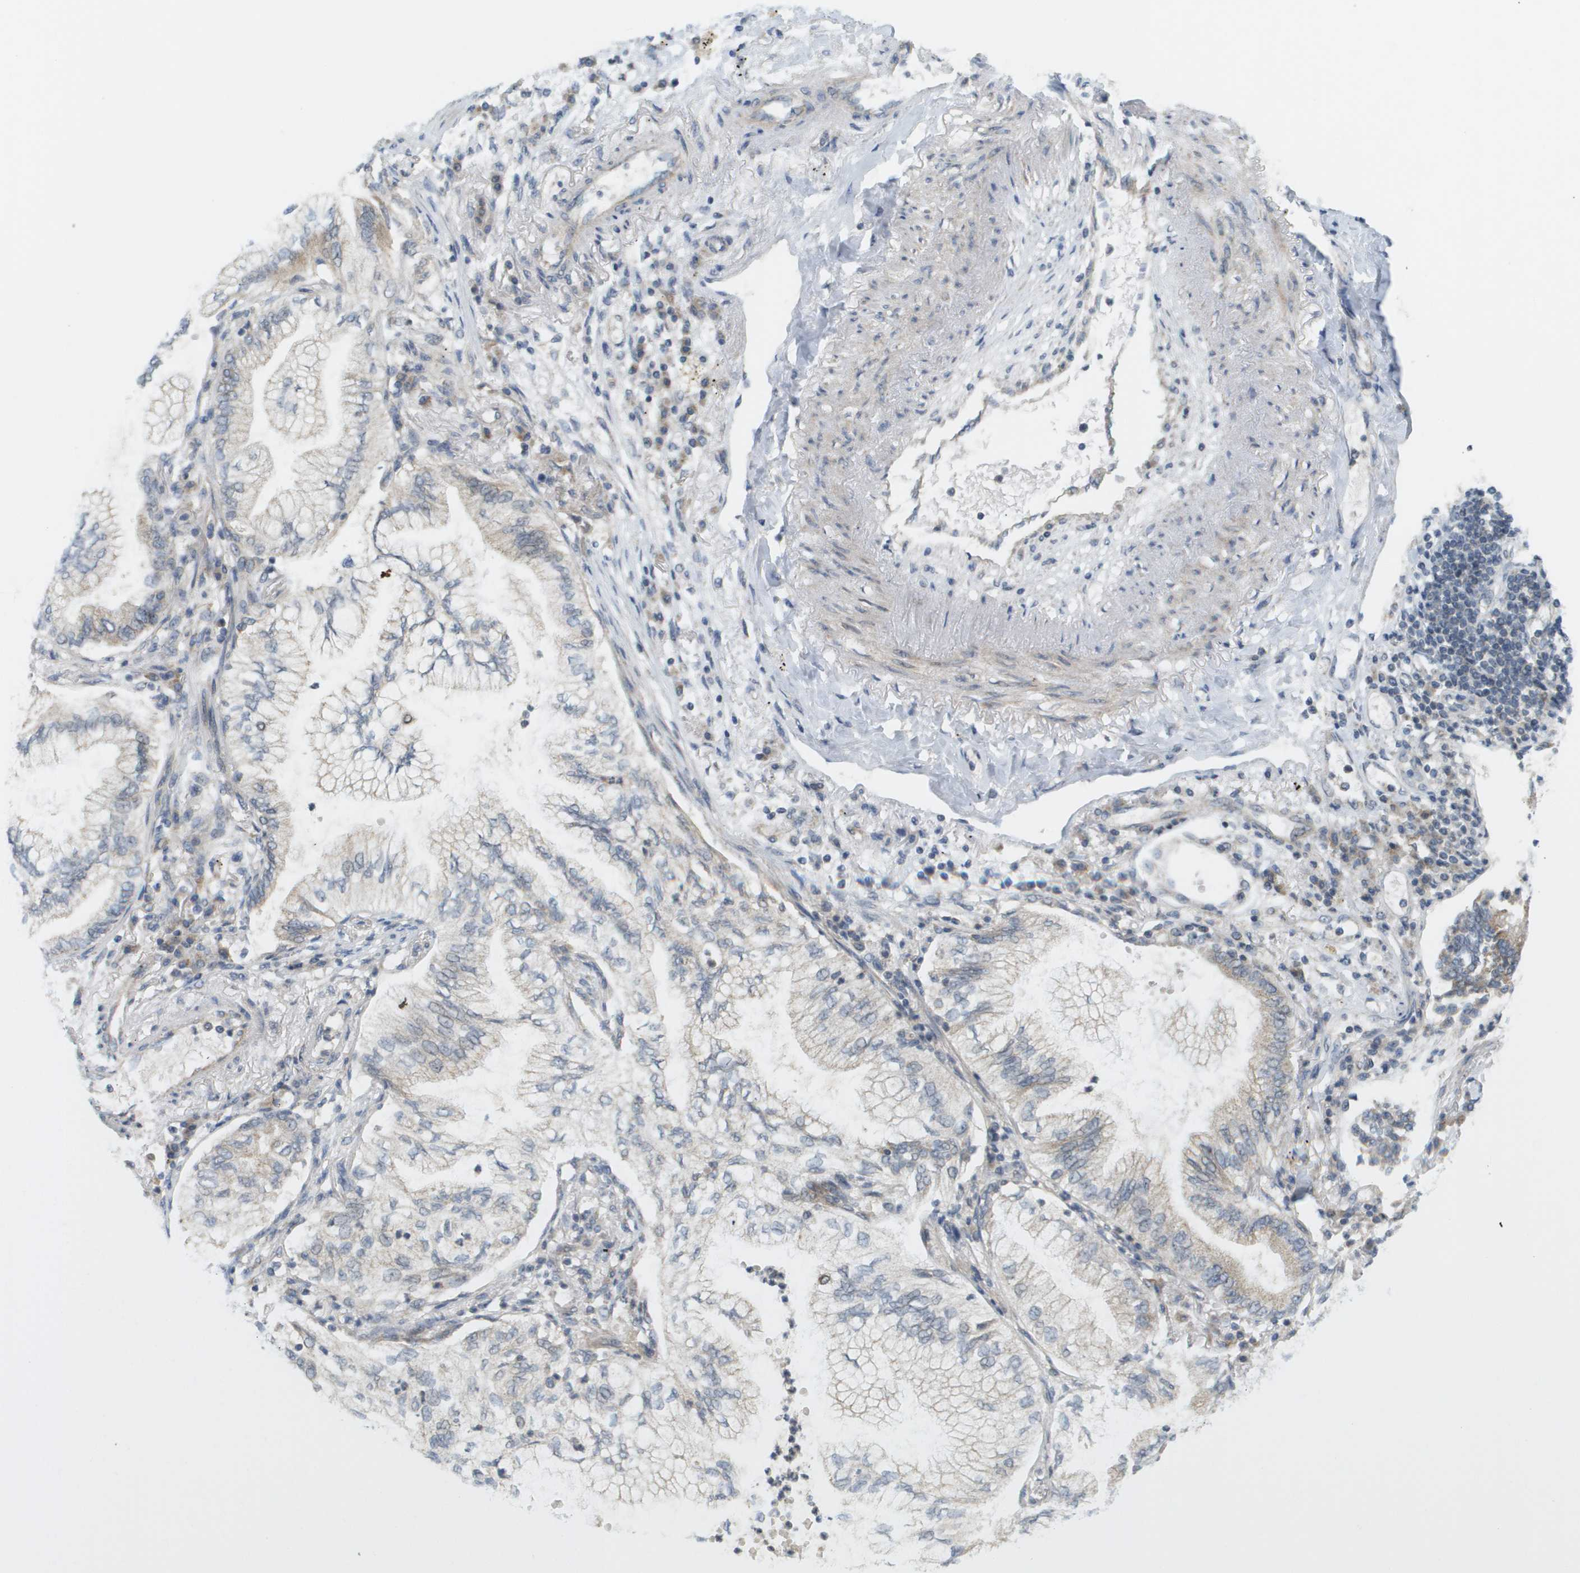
{"staining": {"intensity": "weak", "quantity": "25%-75%", "location": "cytoplasmic/membranous"}, "tissue": "lung cancer", "cell_type": "Tumor cells", "image_type": "cancer", "snomed": [{"axis": "morphology", "description": "Normal tissue, NOS"}, {"axis": "morphology", "description": "Adenocarcinoma, NOS"}, {"axis": "topography", "description": "Bronchus"}, {"axis": "topography", "description": "Lung"}], "caption": "Immunohistochemical staining of human lung cancer (adenocarcinoma) shows low levels of weak cytoplasmic/membranous positivity in about 25%-75% of tumor cells. The staining was performed using DAB (3,3'-diaminobenzidine), with brown indicating positive protein expression. Nuclei are stained blue with hematoxylin.", "gene": "PROC", "patient": {"sex": "female", "age": 70}}